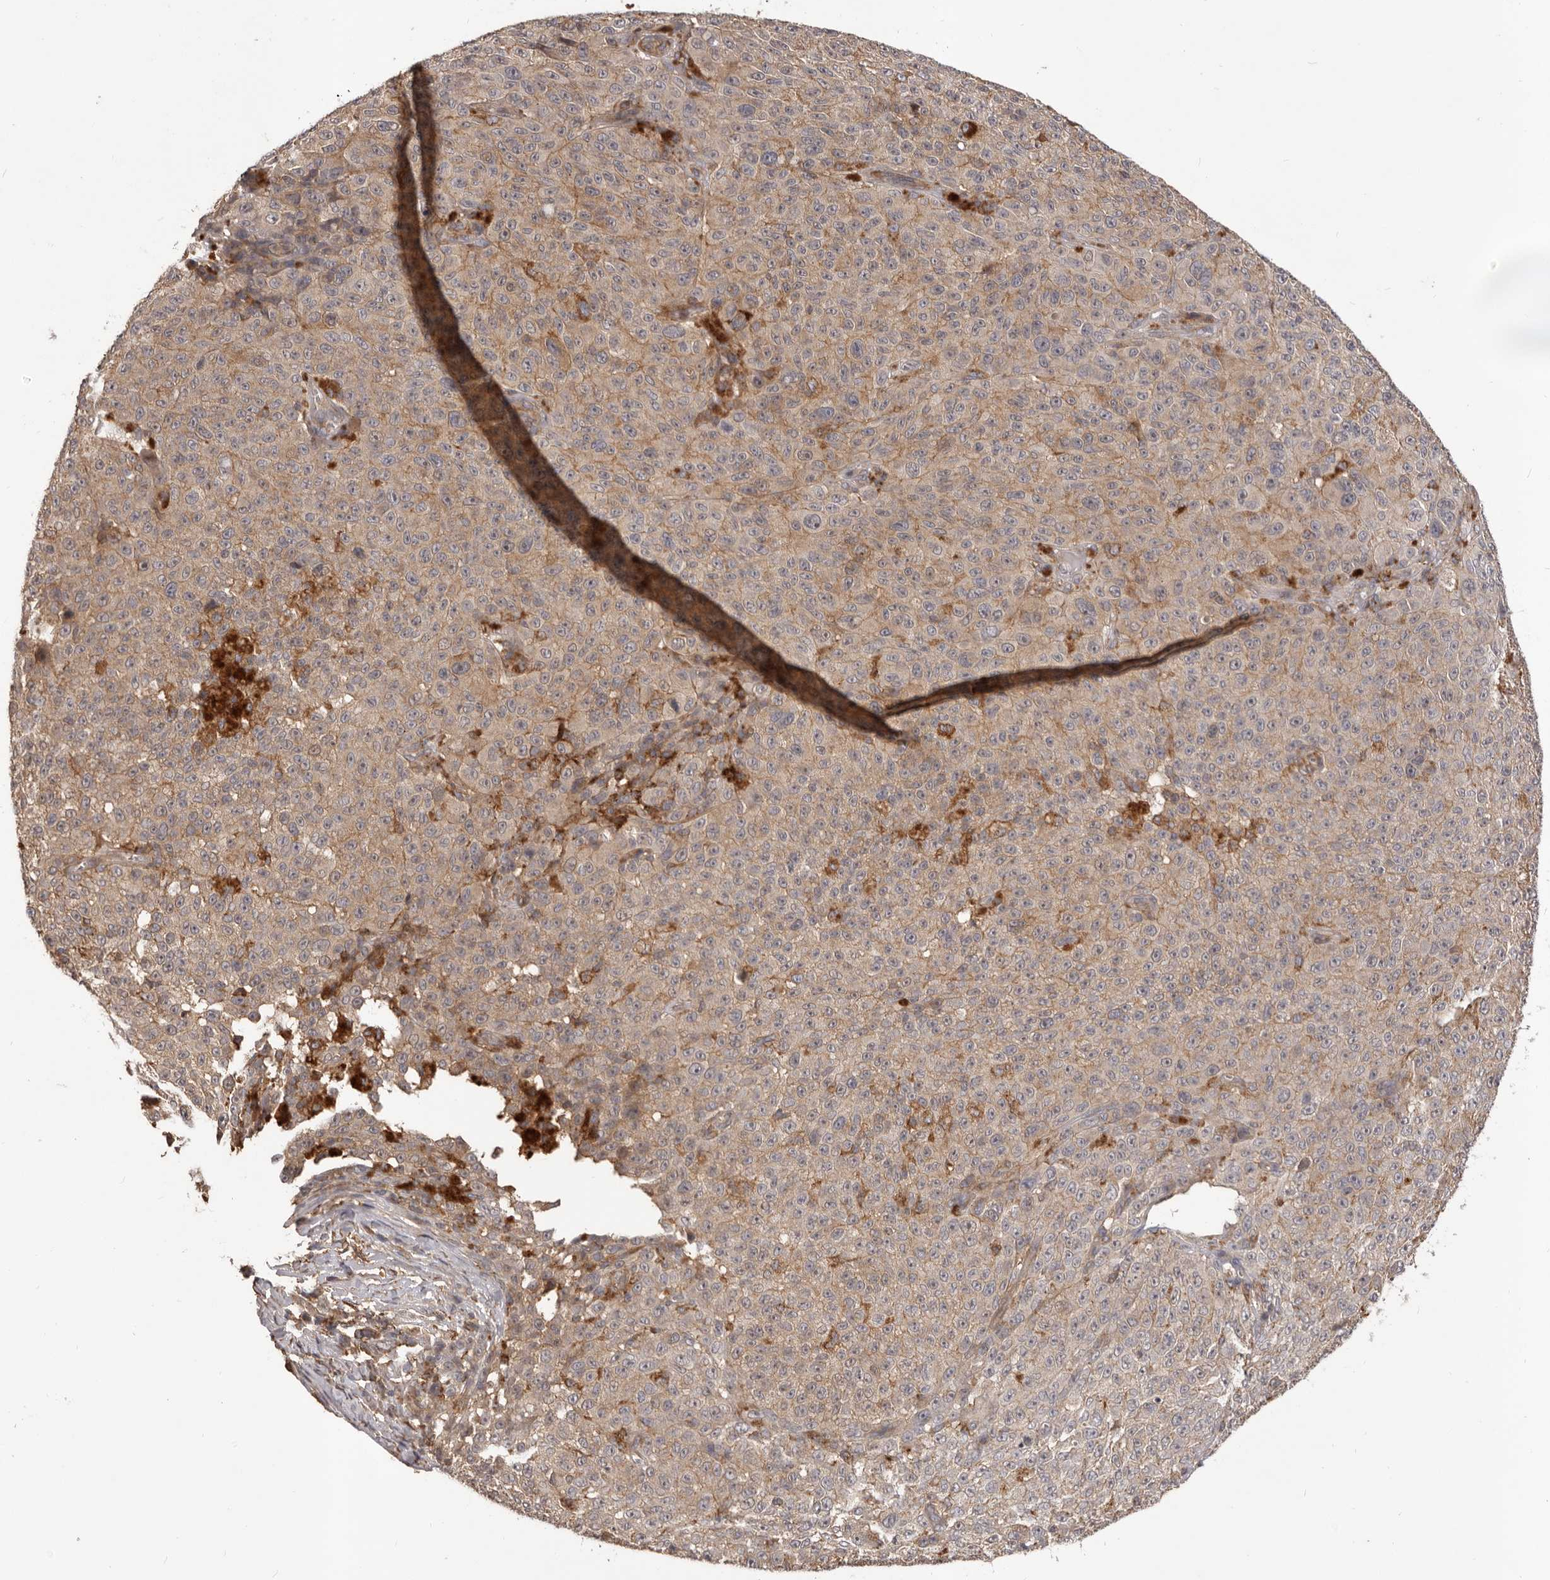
{"staining": {"intensity": "weak", "quantity": "25%-75%", "location": "cytoplasmic/membranous"}, "tissue": "melanoma", "cell_type": "Tumor cells", "image_type": "cancer", "snomed": [{"axis": "morphology", "description": "Malignant melanoma, NOS"}, {"axis": "topography", "description": "Skin"}], "caption": "Protein staining of malignant melanoma tissue demonstrates weak cytoplasmic/membranous expression in approximately 25%-75% of tumor cells.", "gene": "GLIPR2", "patient": {"sex": "female", "age": 82}}